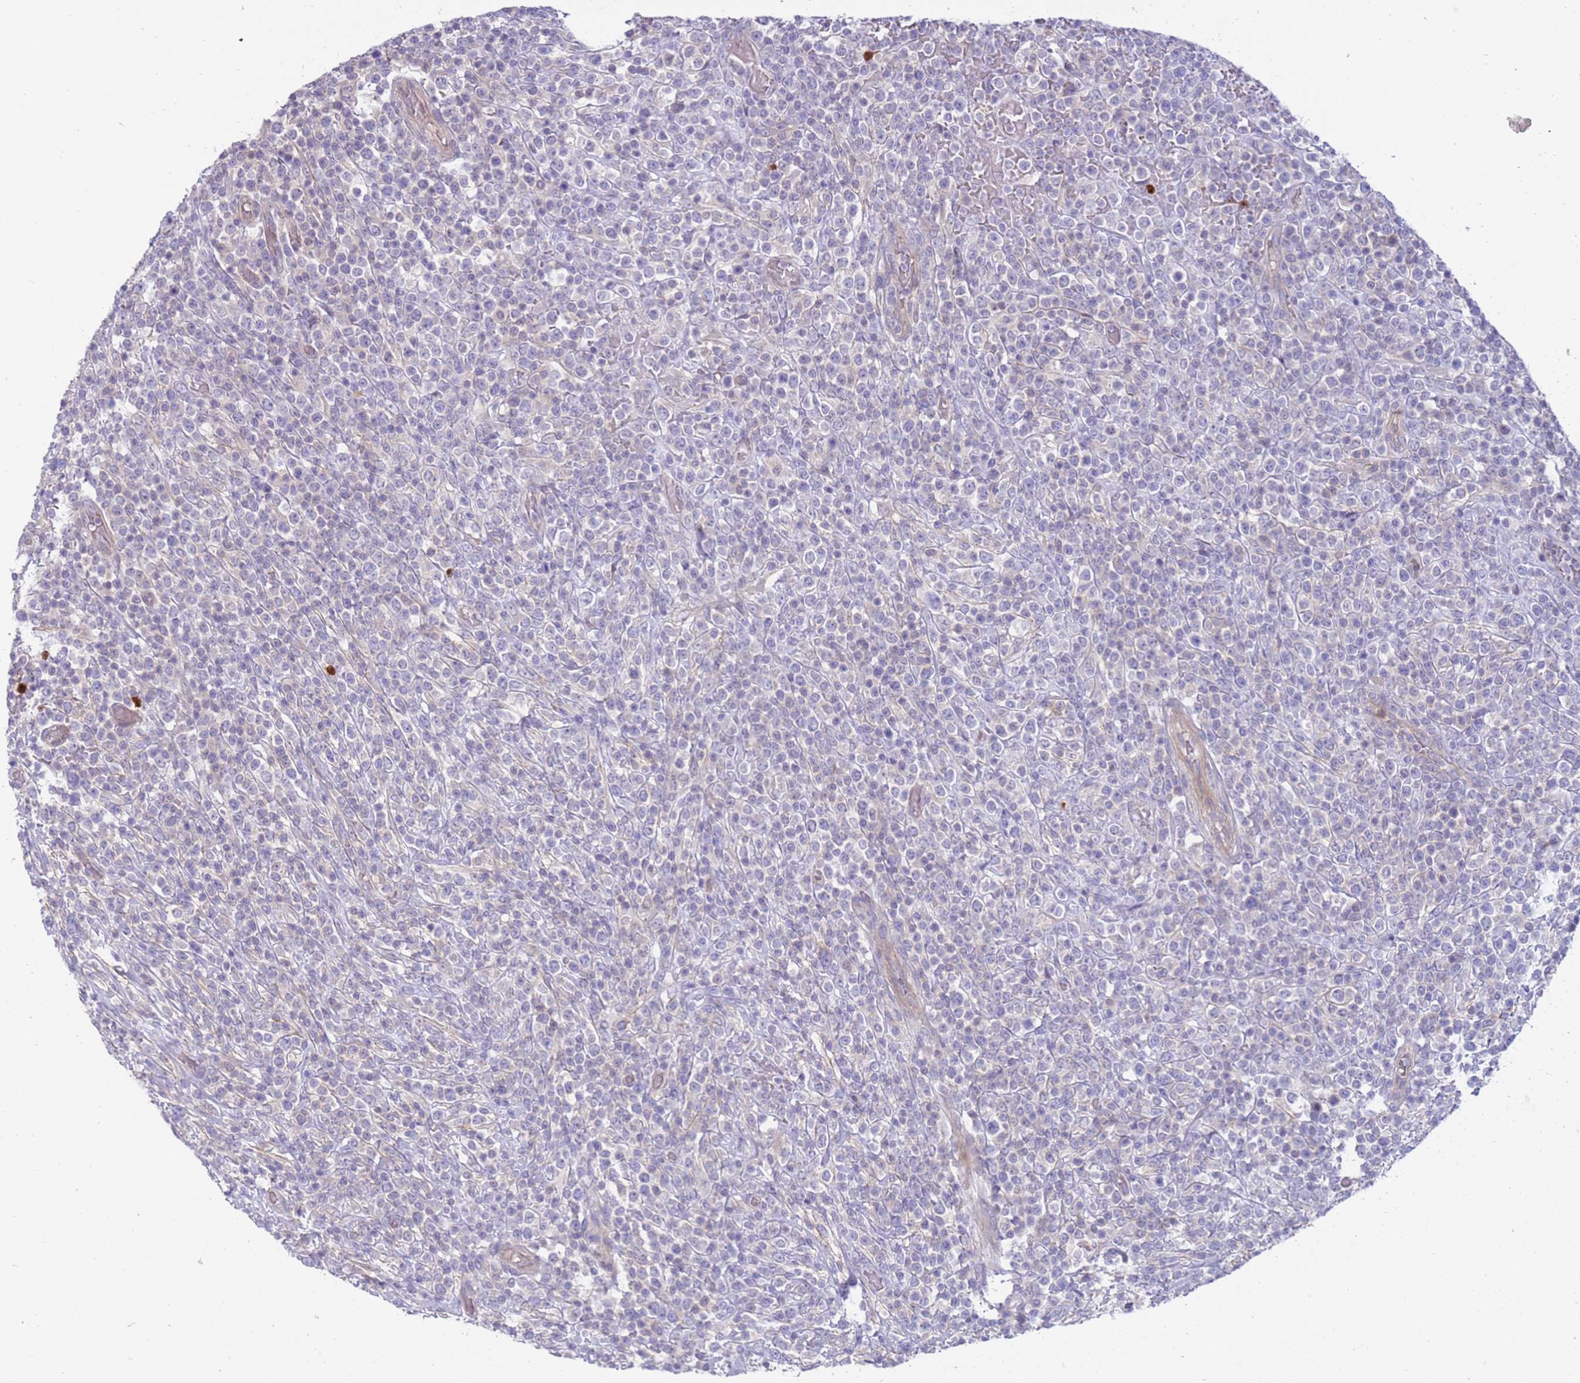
{"staining": {"intensity": "negative", "quantity": "none", "location": "none"}, "tissue": "lymphoma", "cell_type": "Tumor cells", "image_type": "cancer", "snomed": [{"axis": "morphology", "description": "Malignant lymphoma, non-Hodgkin's type, High grade"}, {"axis": "topography", "description": "Colon"}], "caption": "An image of human high-grade malignant lymphoma, non-Hodgkin's type is negative for staining in tumor cells.", "gene": "STK25", "patient": {"sex": "female", "age": 53}}